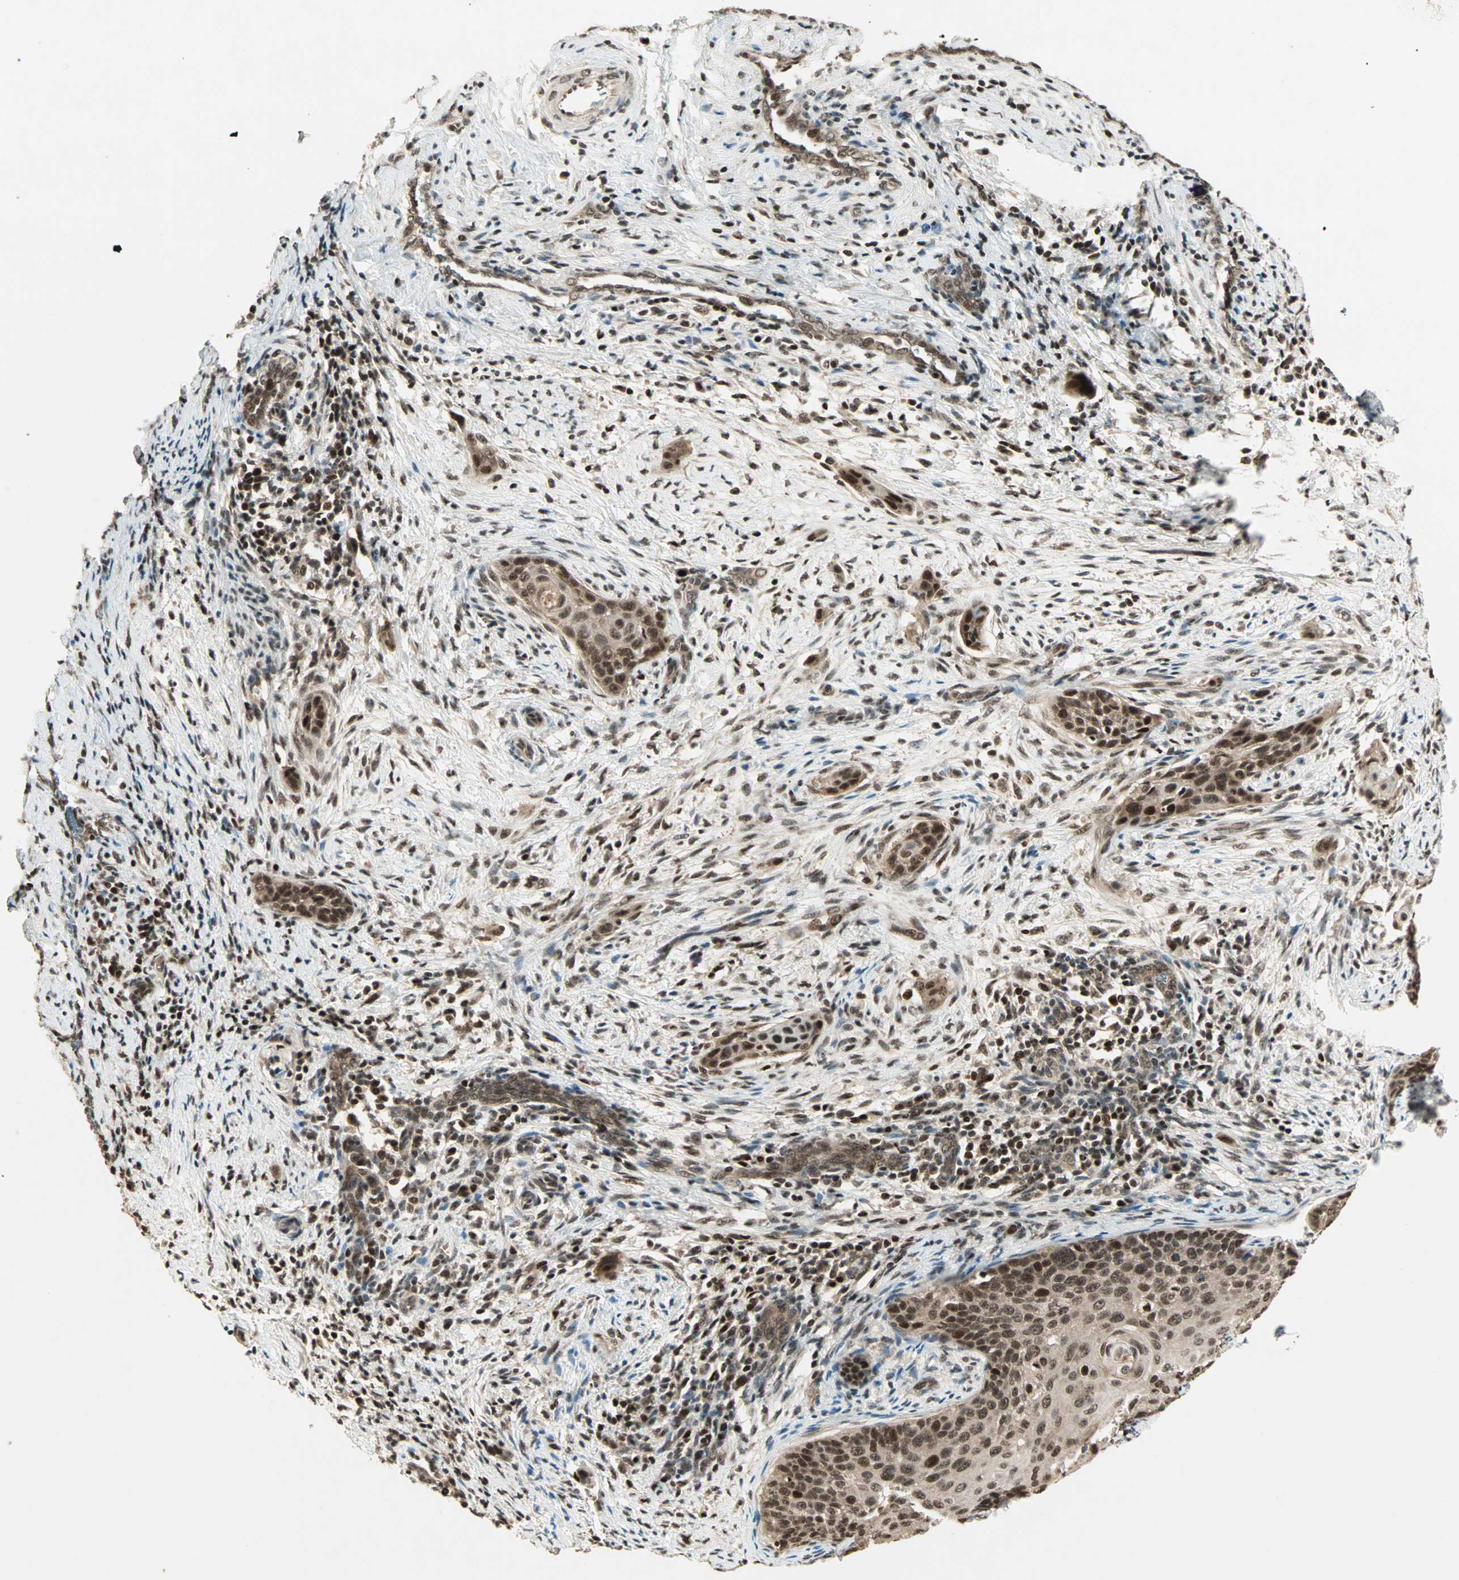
{"staining": {"intensity": "strong", "quantity": ">75%", "location": "cytoplasmic/membranous,nuclear"}, "tissue": "cervical cancer", "cell_type": "Tumor cells", "image_type": "cancer", "snomed": [{"axis": "morphology", "description": "Squamous cell carcinoma, NOS"}, {"axis": "topography", "description": "Cervix"}], "caption": "DAB (3,3'-diaminobenzidine) immunohistochemical staining of human cervical squamous cell carcinoma reveals strong cytoplasmic/membranous and nuclear protein expression in about >75% of tumor cells. The staining is performed using DAB brown chromogen to label protein expression. The nuclei are counter-stained blue using hematoxylin.", "gene": "ZNF44", "patient": {"sex": "female", "age": 33}}